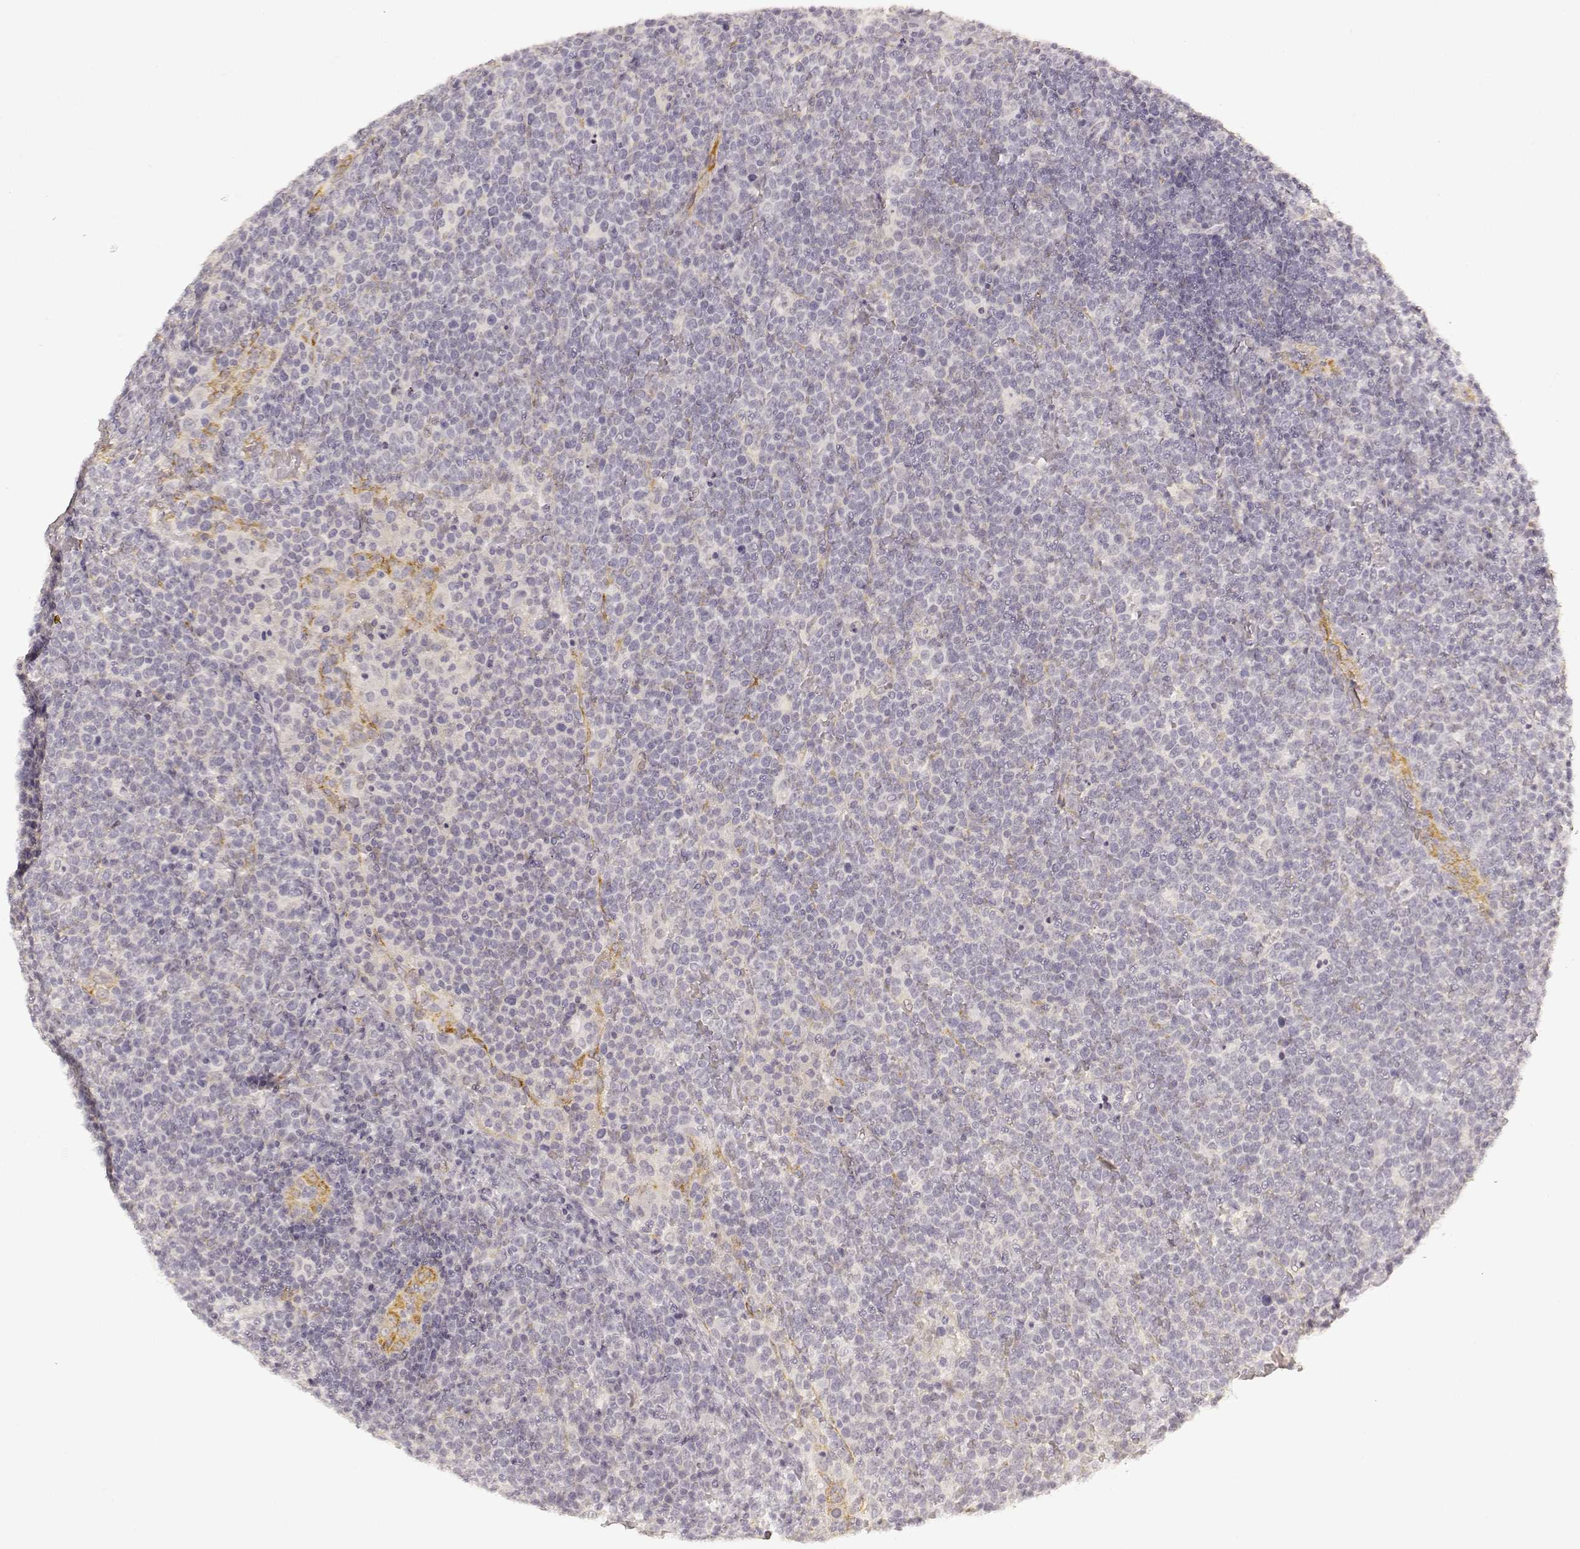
{"staining": {"intensity": "negative", "quantity": "none", "location": "none"}, "tissue": "lymphoma", "cell_type": "Tumor cells", "image_type": "cancer", "snomed": [{"axis": "morphology", "description": "Malignant lymphoma, non-Hodgkin's type, High grade"}, {"axis": "topography", "description": "Lymph node"}], "caption": "DAB (3,3'-diaminobenzidine) immunohistochemical staining of human lymphoma shows no significant positivity in tumor cells. (Brightfield microscopy of DAB immunohistochemistry at high magnification).", "gene": "LAMC2", "patient": {"sex": "male", "age": 61}}